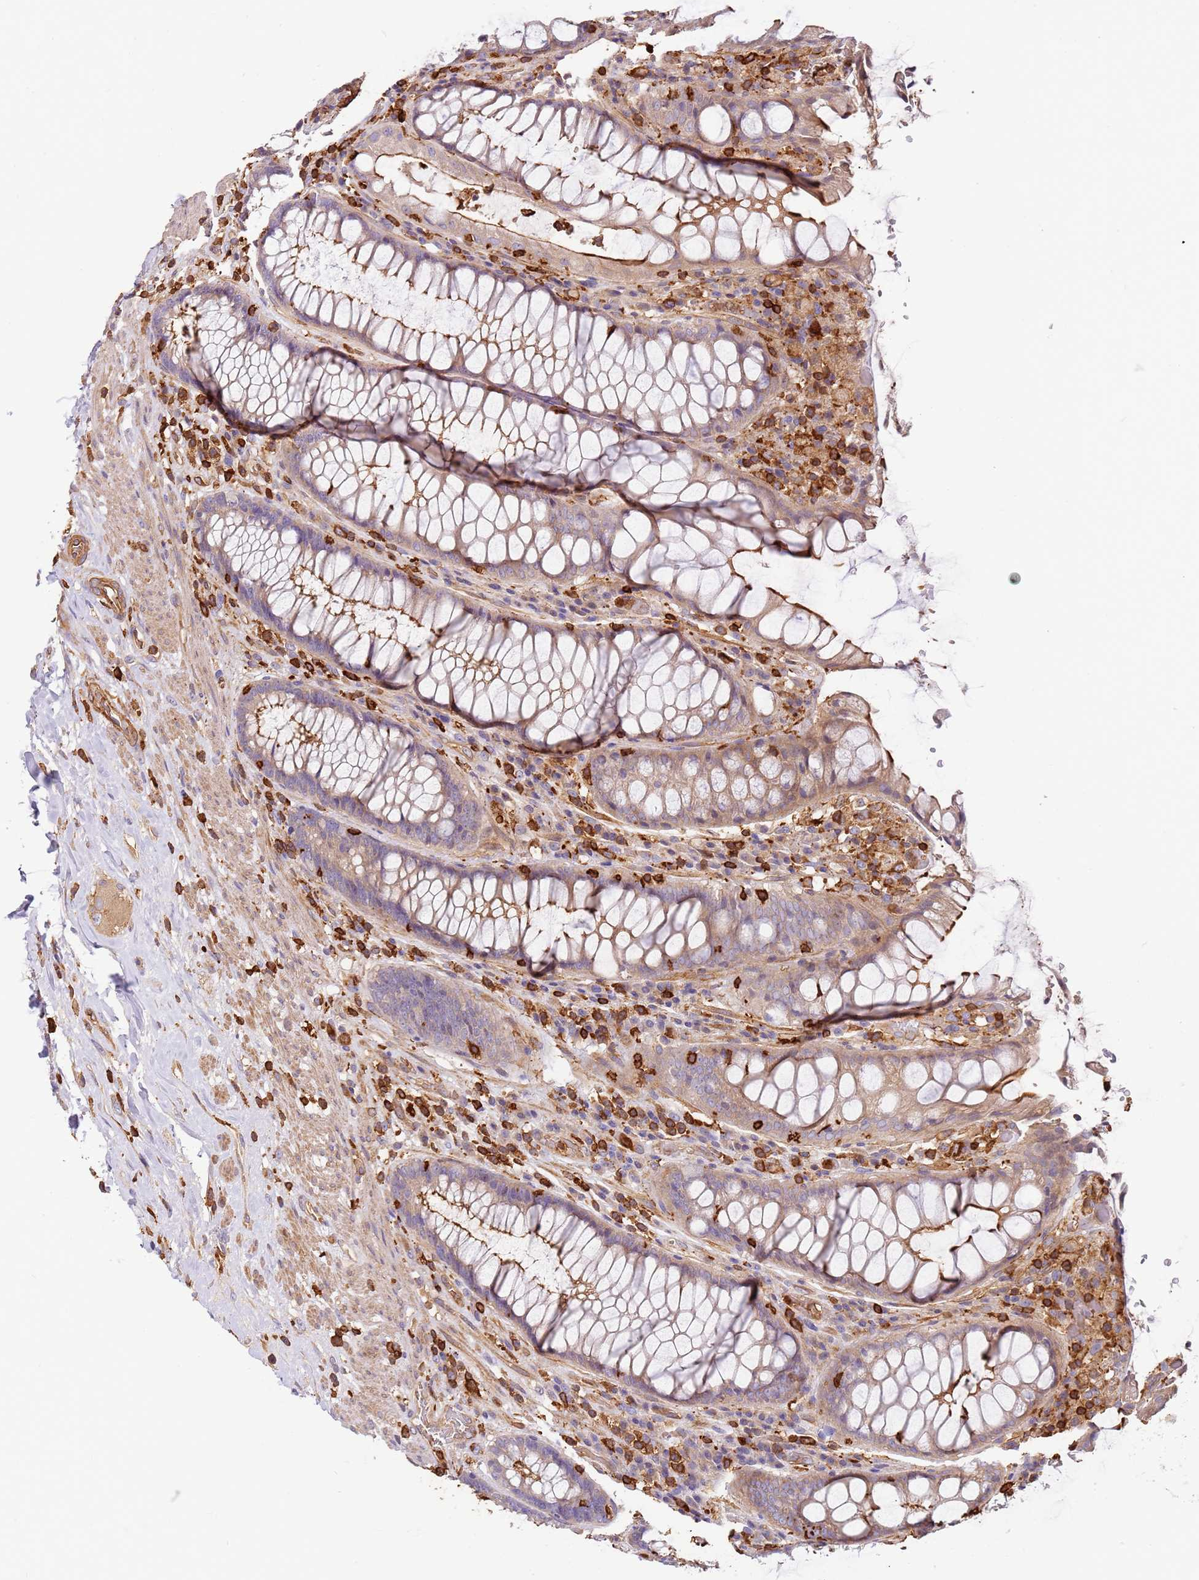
{"staining": {"intensity": "strong", "quantity": "25%-75%", "location": "cytoplasmic/membranous"}, "tissue": "rectum", "cell_type": "Glandular cells", "image_type": "normal", "snomed": [{"axis": "morphology", "description": "Normal tissue, NOS"}, {"axis": "topography", "description": "Rectum"}], "caption": "Benign rectum shows strong cytoplasmic/membranous positivity in approximately 25%-75% of glandular cells, visualized by immunohistochemistry.", "gene": "OR6P1", "patient": {"sex": "male", "age": 64}}